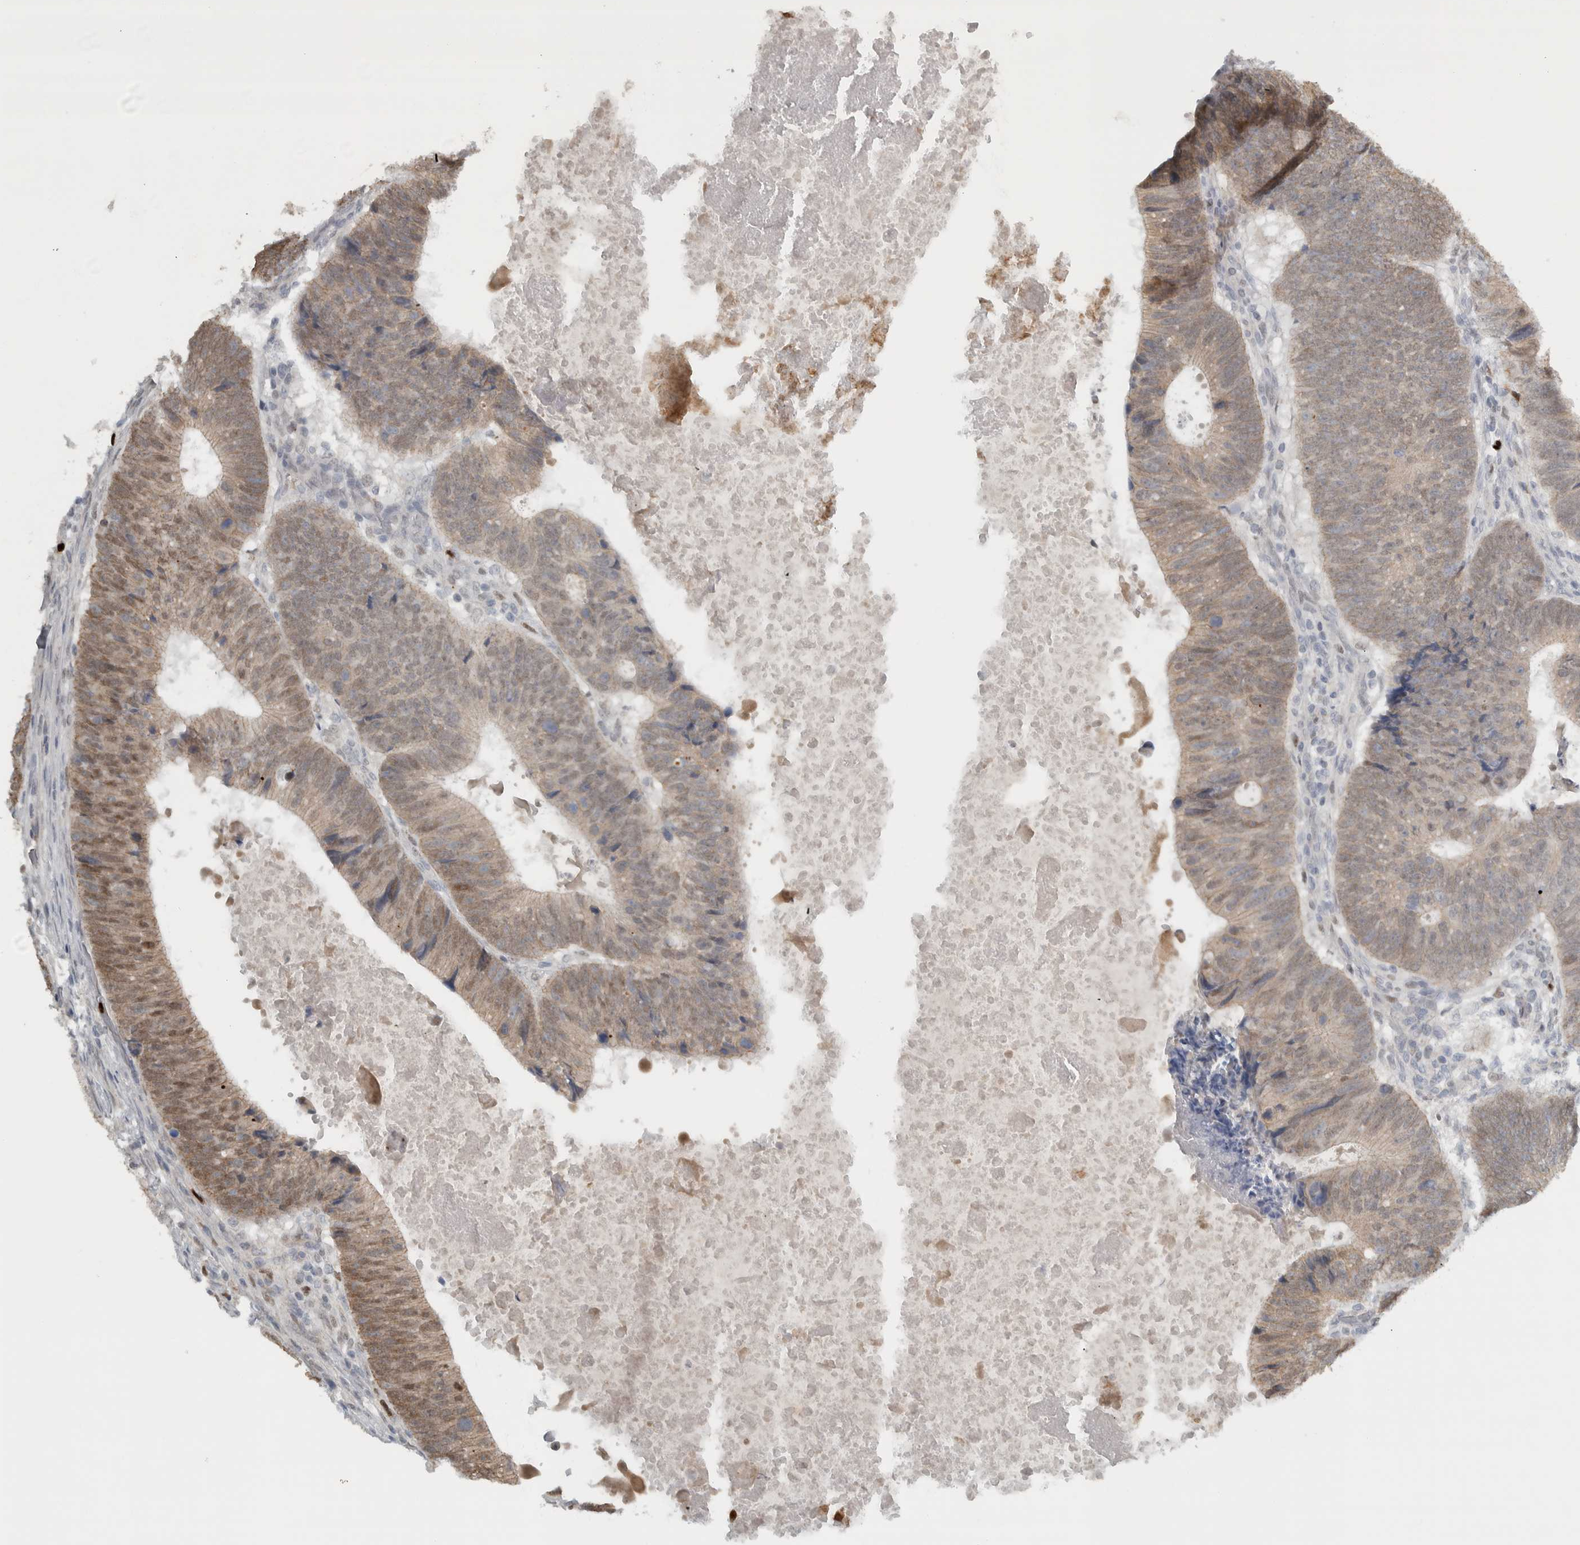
{"staining": {"intensity": "weak", "quantity": ">75%", "location": "cytoplasmic/membranous,nuclear"}, "tissue": "colorectal cancer", "cell_type": "Tumor cells", "image_type": "cancer", "snomed": [{"axis": "morphology", "description": "Adenocarcinoma, NOS"}, {"axis": "topography", "description": "Colon"}], "caption": "This micrograph demonstrates immunohistochemistry (IHC) staining of human adenocarcinoma (colorectal), with low weak cytoplasmic/membranous and nuclear positivity in about >75% of tumor cells.", "gene": "ADPRM", "patient": {"sex": "male", "age": 56}}